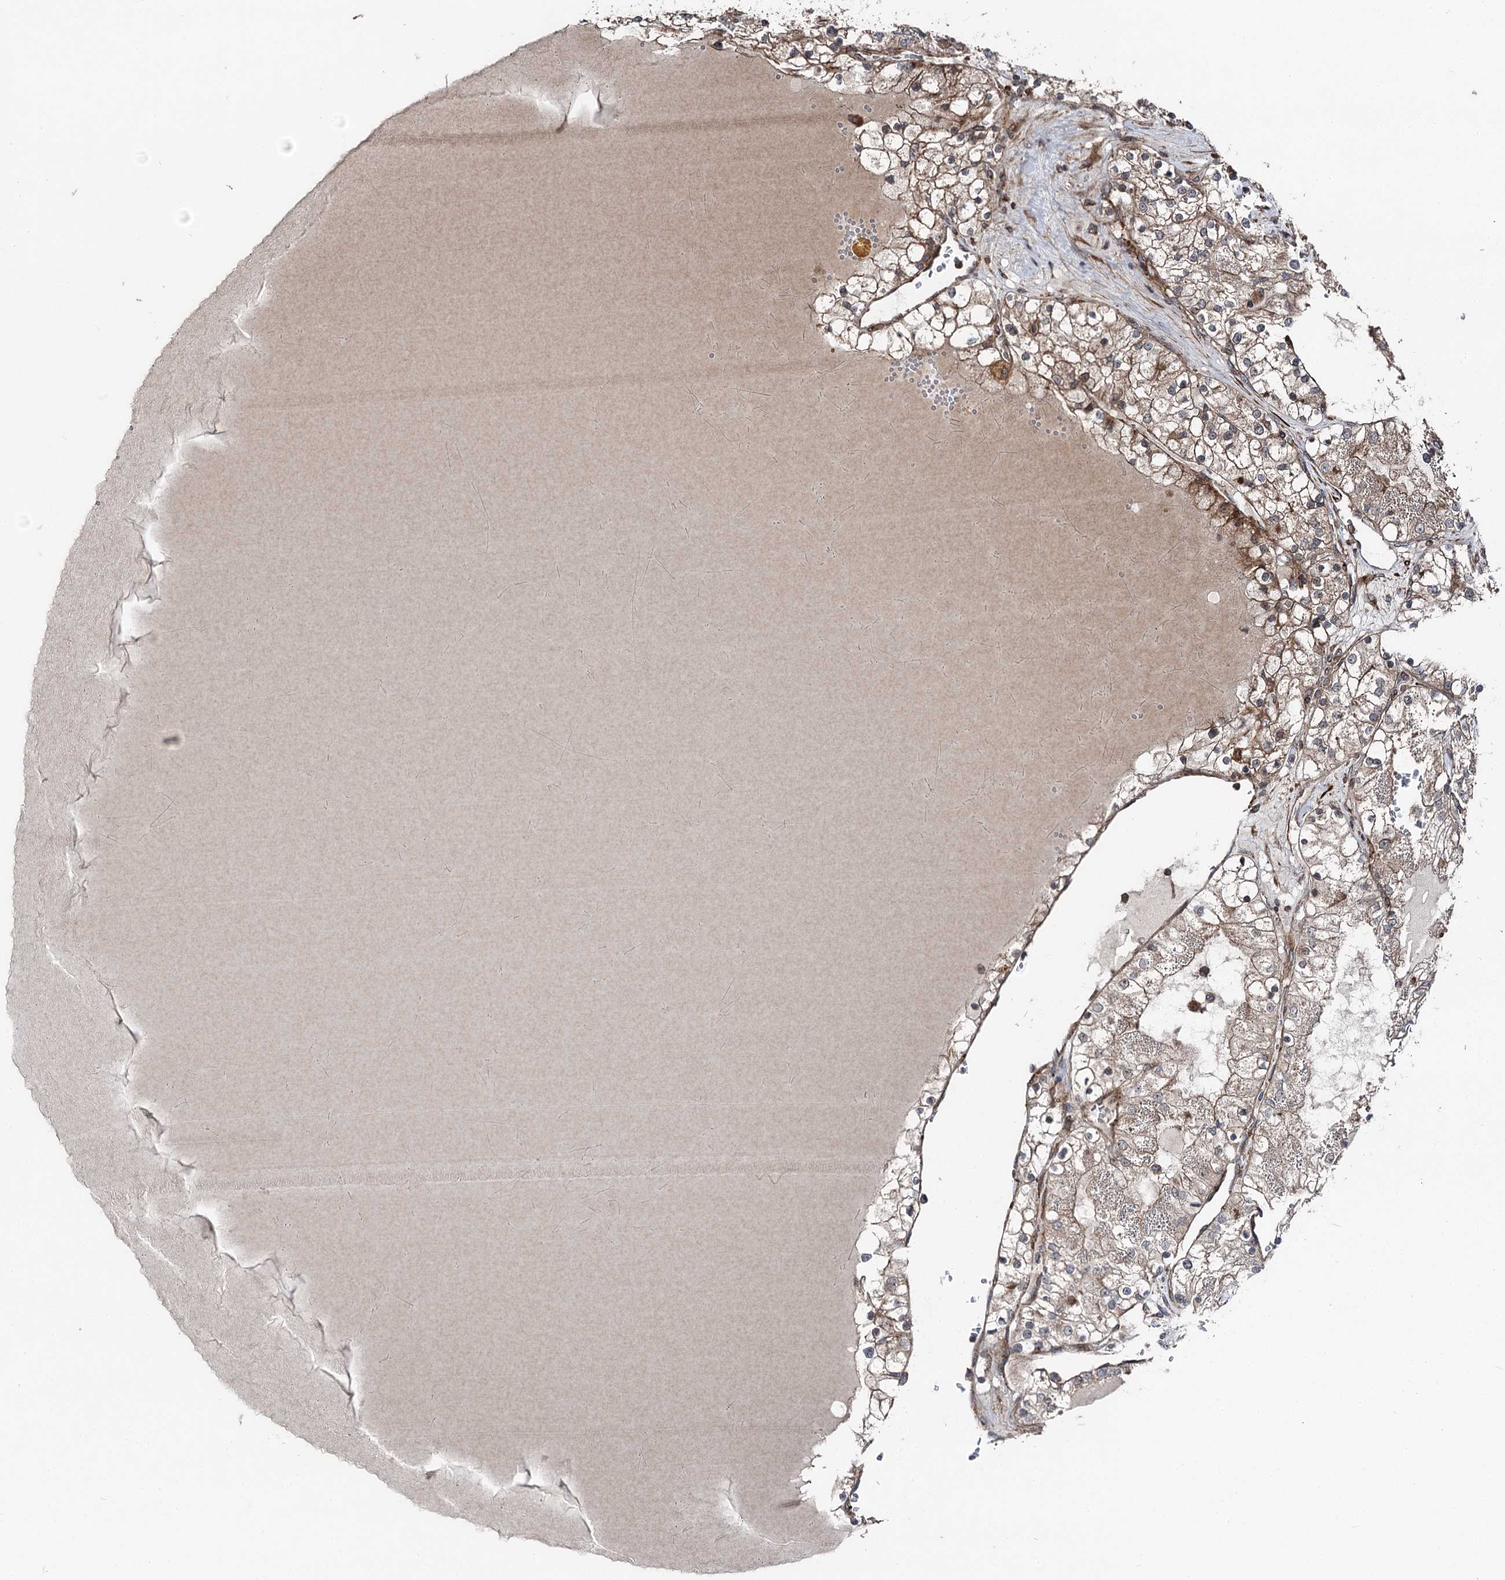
{"staining": {"intensity": "moderate", "quantity": ">75%", "location": "cytoplasmic/membranous"}, "tissue": "renal cancer", "cell_type": "Tumor cells", "image_type": "cancer", "snomed": [{"axis": "morphology", "description": "Normal tissue, NOS"}, {"axis": "morphology", "description": "Adenocarcinoma, NOS"}, {"axis": "topography", "description": "Kidney"}], "caption": "An immunohistochemistry (IHC) micrograph of tumor tissue is shown. Protein staining in brown highlights moderate cytoplasmic/membranous positivity in renal adenocarcinoma within tumor cells.", "gene": "ITFG2", "patient": {"sex": "male", "age": 68}}